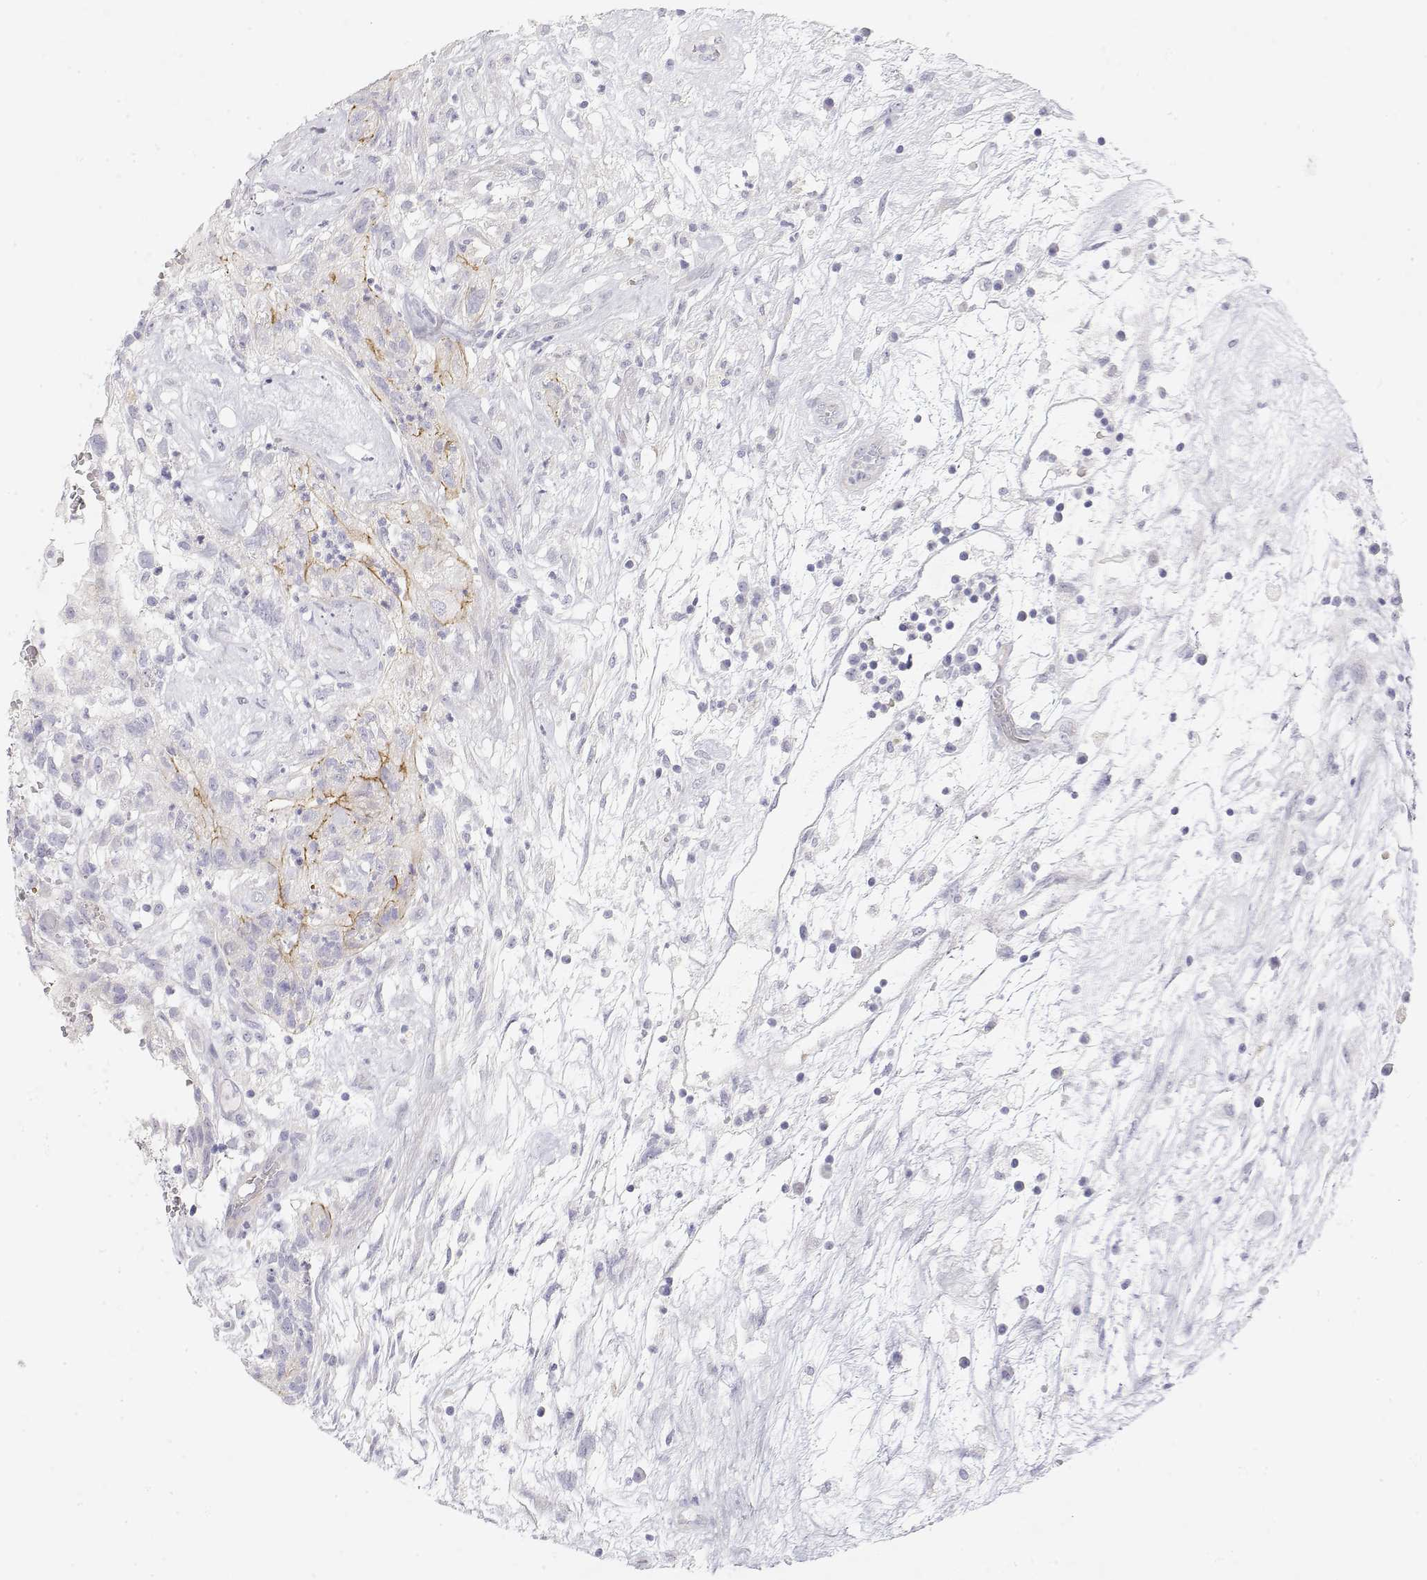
{"staining": {"intensity": "moderate", "quantity": "<25%", "location": "cytoplasmic/membranous"}, "tissue": "testis cancer", "cell_type": "Tumor cells", "image_type": "cancer", "snomed": [{"axis": "morphology", "description": "Normal tissue, NOS"}, {"axis": "morphology", "description": "Carcinoma, Embryonal, NOS"}, {"axis": "topography", "description": "Testis"}], "caption": "A brown stain shows moderate cytoplasmic/membranous positivity of a protein in human testis embryonal carcinoma tumor cells. The protein is stained brown, and the nuclei are stained in blue (DAB (3,3'-diaminobenzidine) IHC with brightfield microscopy, high magnification).", "gene": "MISP", "patient": {"sex": "male", "age": 32}}